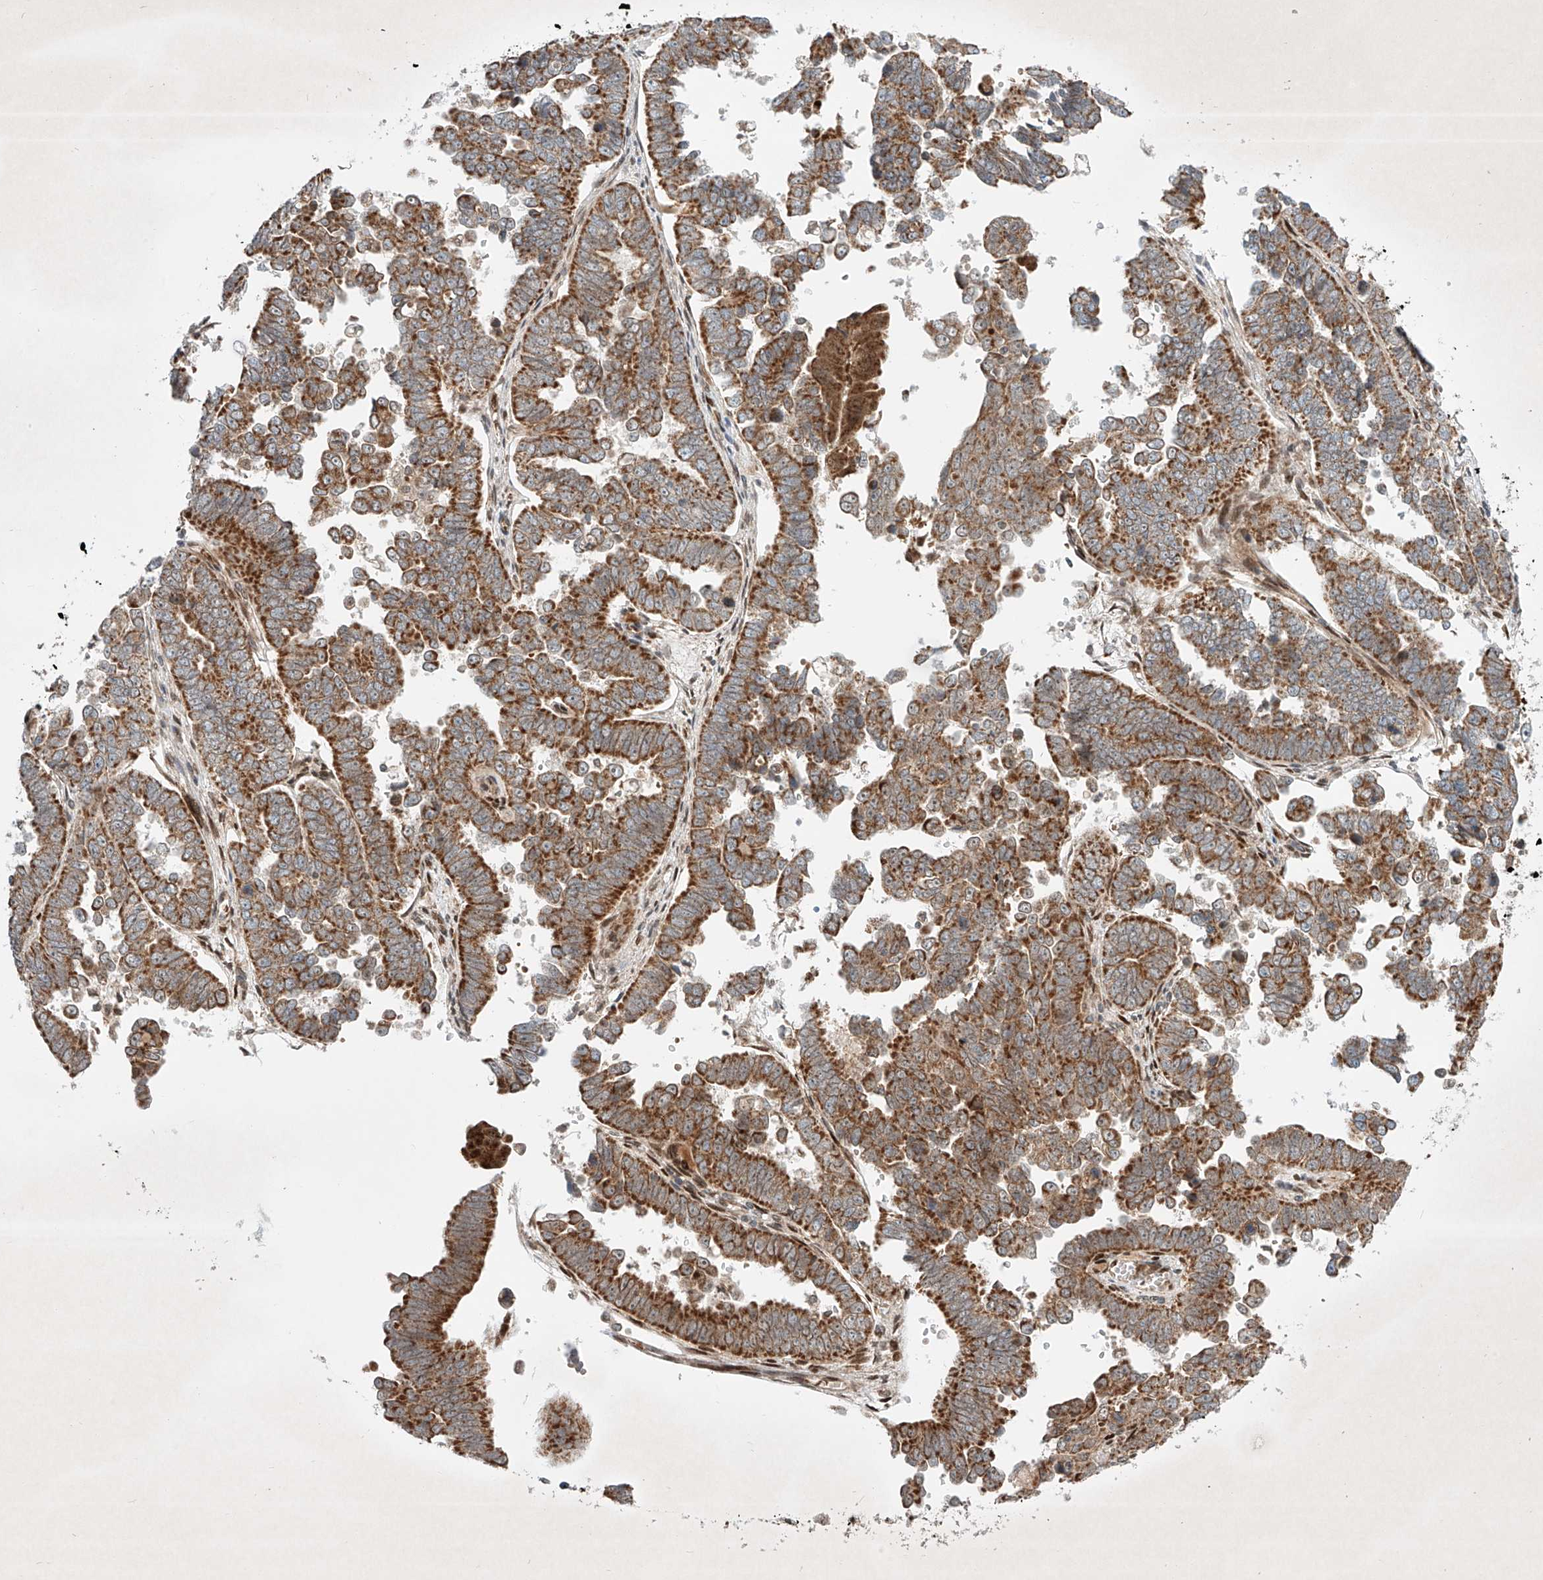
{"staining": {"intensity": "moderate", "quantity": ">75%", "location": "cytoplasmic/membranous"}, "tissue": "endometrial cancer", "cell_type": "Tumor cells", "image_type": "cancer", "snomed": [{"axis": "morphology", "description": "Adenocarcinoma, NOS"}, {"axis": "topography", "description": "Endometrium"}], "caption": "Brown immunohistochemical staining in human endometrial adenocarcinoma shows moderate cytoplasmic/membranous positivity in approximately >75% of tumor cells.", "gene": "EPG5", "patient": {"sex": "female", "age": 75}}